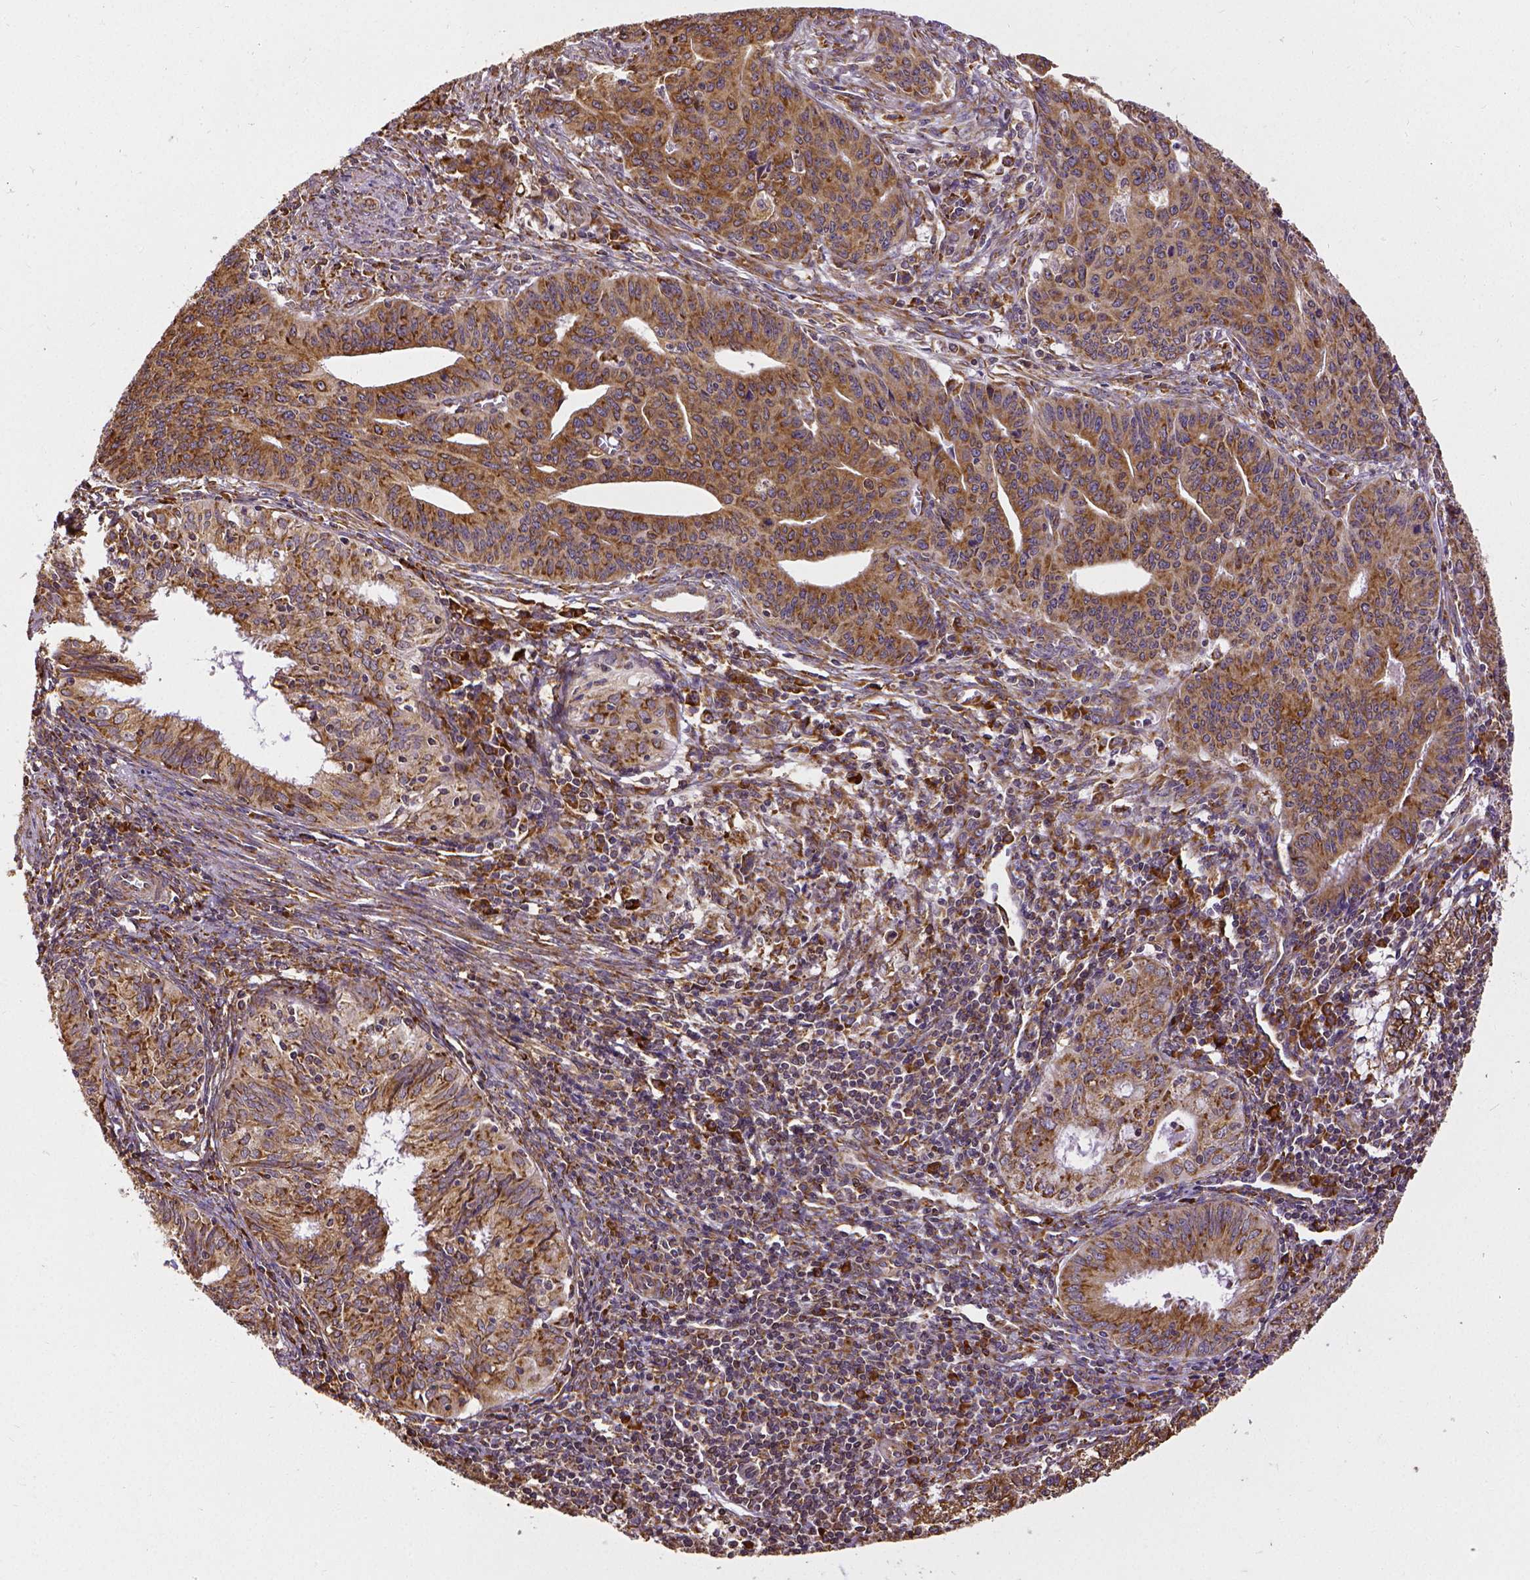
{"staining": {"intensity": "moderate", "quantity": ">75%", "location": "cytoplasmic/membranous"}, "tissue": "endometrial cancer", "cell_type": "Tumor cells", "image_type": "cancer", "snomed": [{"axis": "morphology", "description": "Adenocarcinoma, NOS"}, {"axis": "topography", "description": "Endometrium"}], "caption": "Endometrial adenocarcinoma tissue exhibits moderate cytoplasmic/membranous expression in about >75% of tumor cells, visualized by immunohistochemistry.", "gene": "MTDH", "patient": {"sex": "female", "age": 59}}